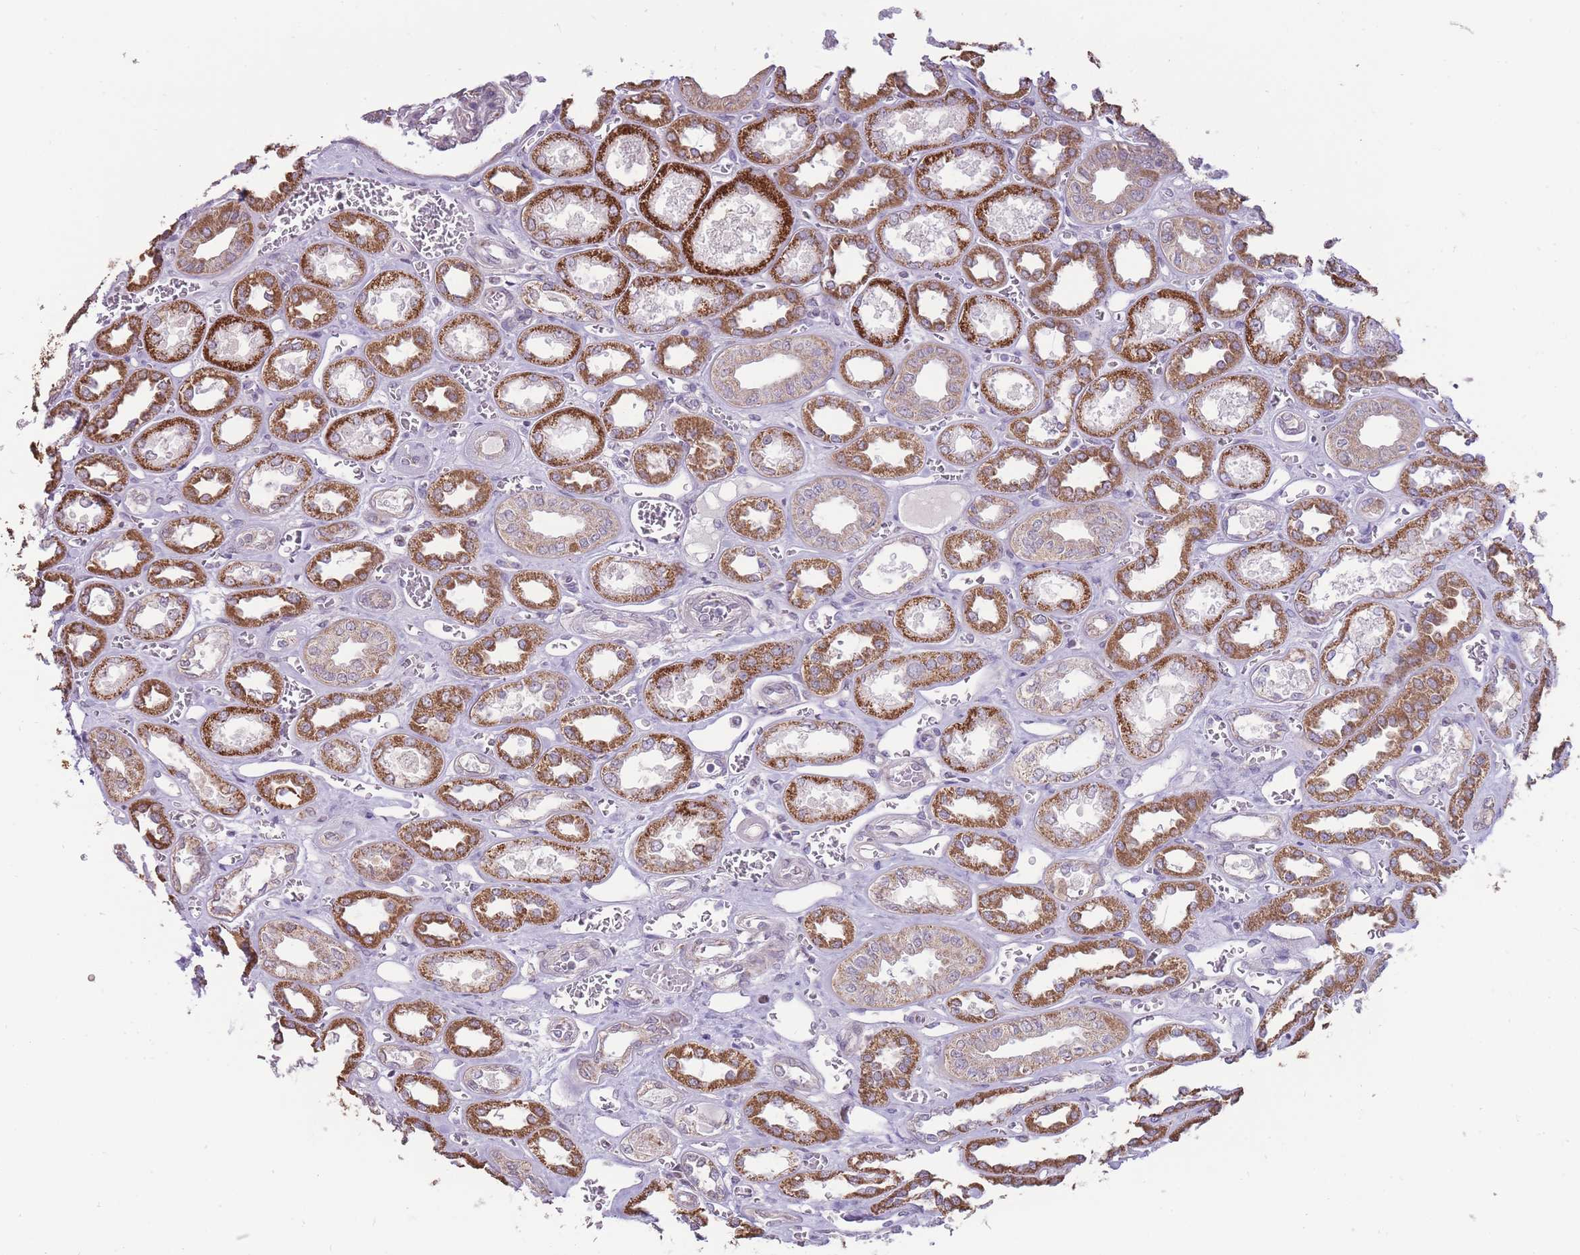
{"staining": {"intensity": "negative", "quantity": "none", "location": "none"}, "tissue": "kidney", "cell_type": "Cells in glomeruli", "image_type": "normal", "snomed": [{"axis": "morphology", "description": "Normal tissue, NOS"}, {"axis": "morphology", "description": "Adenocarcinoma, NOS"}, {"axis": "topography", "description": "Kidney"}], "caption": "There is no significant positivity in cells in glomeruli of kidney. Brightfield microscopy of IHC stained with DAB (brown) and hematoxylin (blue), captured at high magnification.", "gene": "NELL1", "patient": {"sex": "female", "age": 68}}